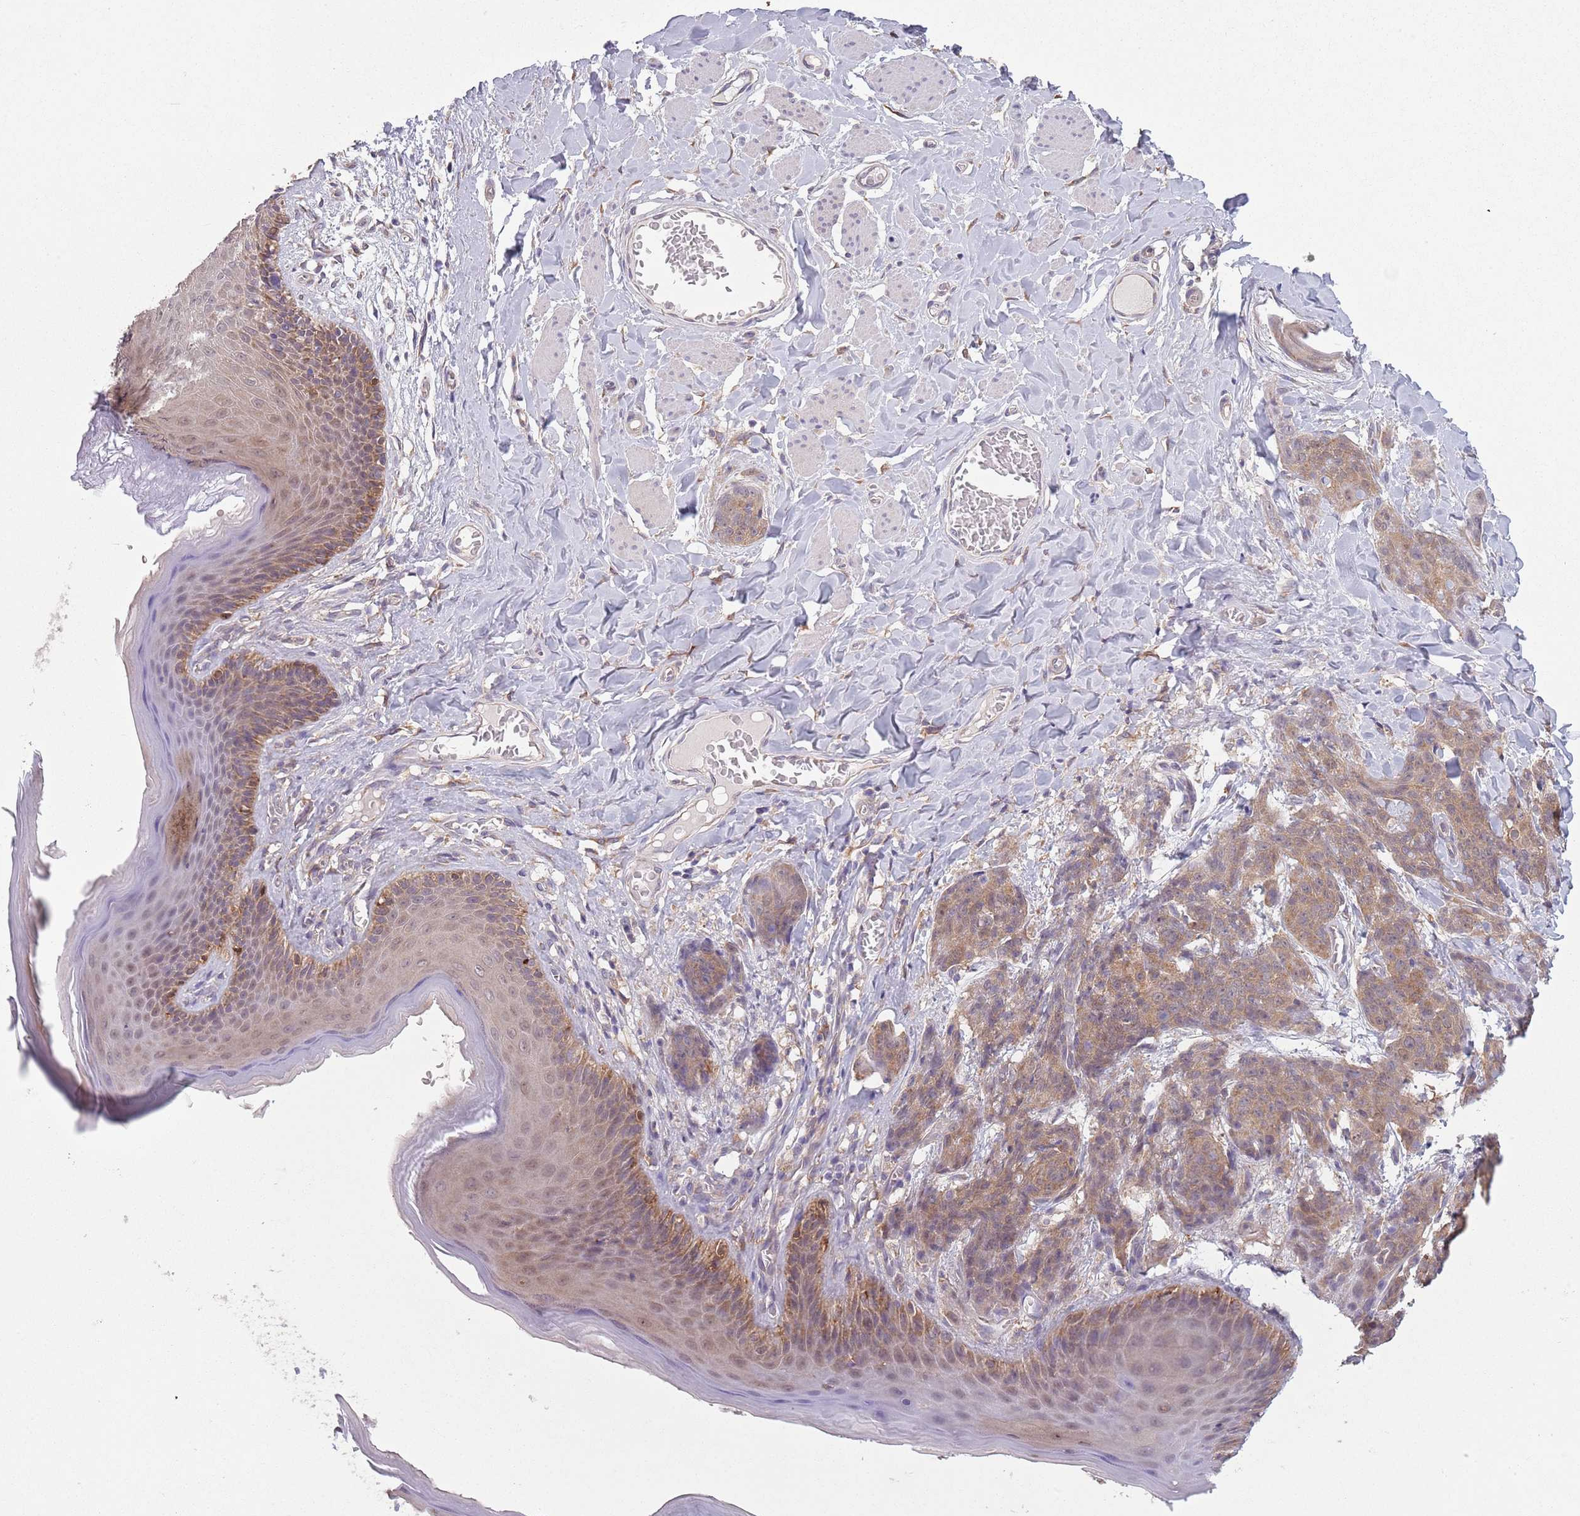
{"staining": {"intensity": "moderate", "quantity": ">75%", "location": "cytoplasmic/membranous"}, "tissue": "skin cancer", "cell_type": "Tumor cells", "image_type": "cancer", "snomed": [{"axis": "morphology", "description": "Squamous cell carcinoma, NOS"}, {"axis": "topography", "description": "Skin"}, {"axis": "topography", "description": "Vulva"}], "caption": "This is a histology image of immunohistochemistry staining of skin cancer (squamous cell carcinoma), which shows moderate positivity in the cytoplasmic/membranous of tumor cells.", "gene": "COQ5", "patient": {"sex": "female", "age": 85}}